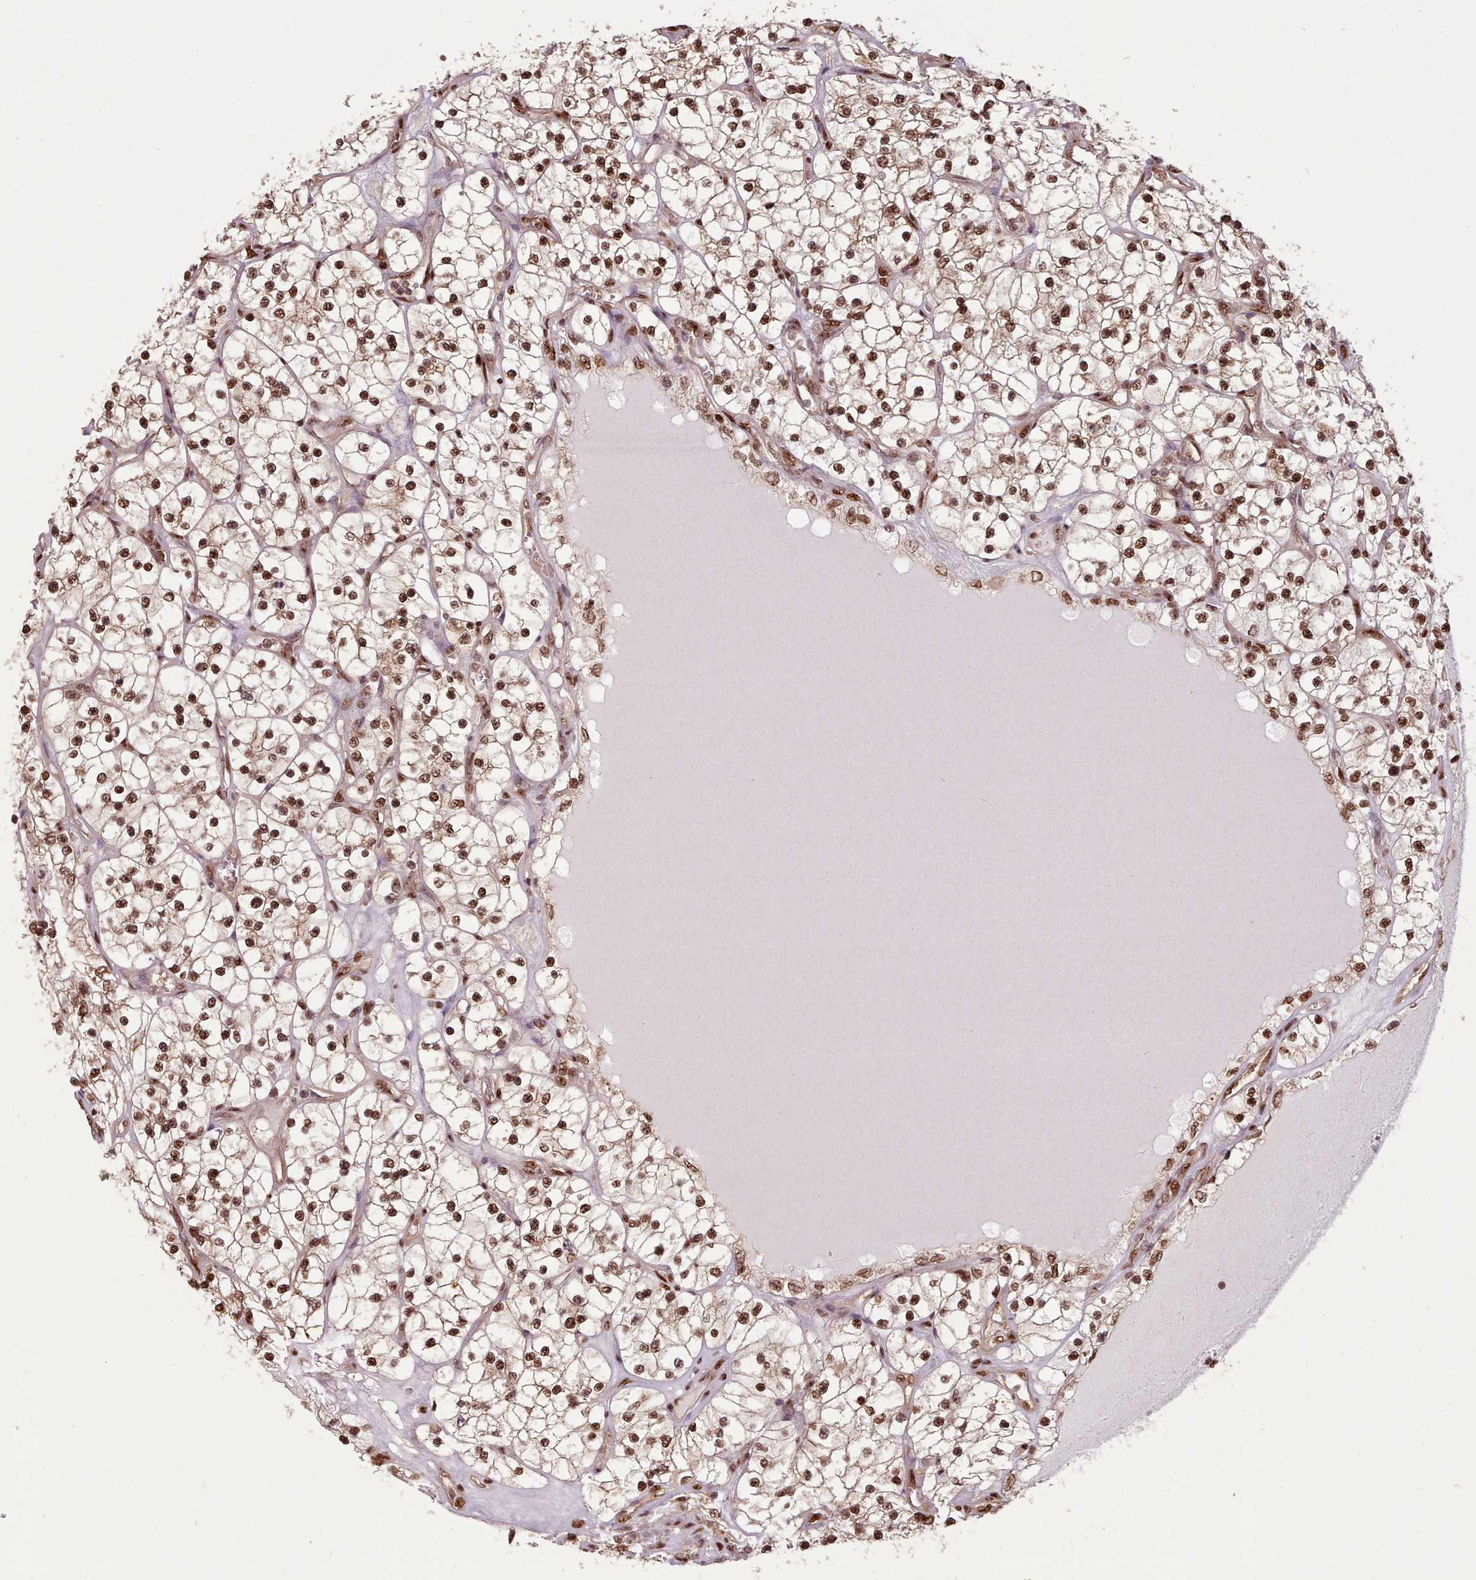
{"staining": {"intensity": "moderate", "quantity": ">75%", "location": "nuclear"}, "tissue": "renal cancer", "cell_type": "Tumor cells", "image_type": "cancer", "snomed": [{"axis": "morphology", "description": "Adenocarcinoma, NOS"}, {"axis": "topography", "description": "Kidney"}], "caption": "Immunohistochemical staining of human renal cancer (adenocarcinoma) exhibits medium levels of moderate nuclear protein expression in about >75% of tumor cells.", "gene": "RPS27A", "patient": {"sex": "female", "age": 69}}